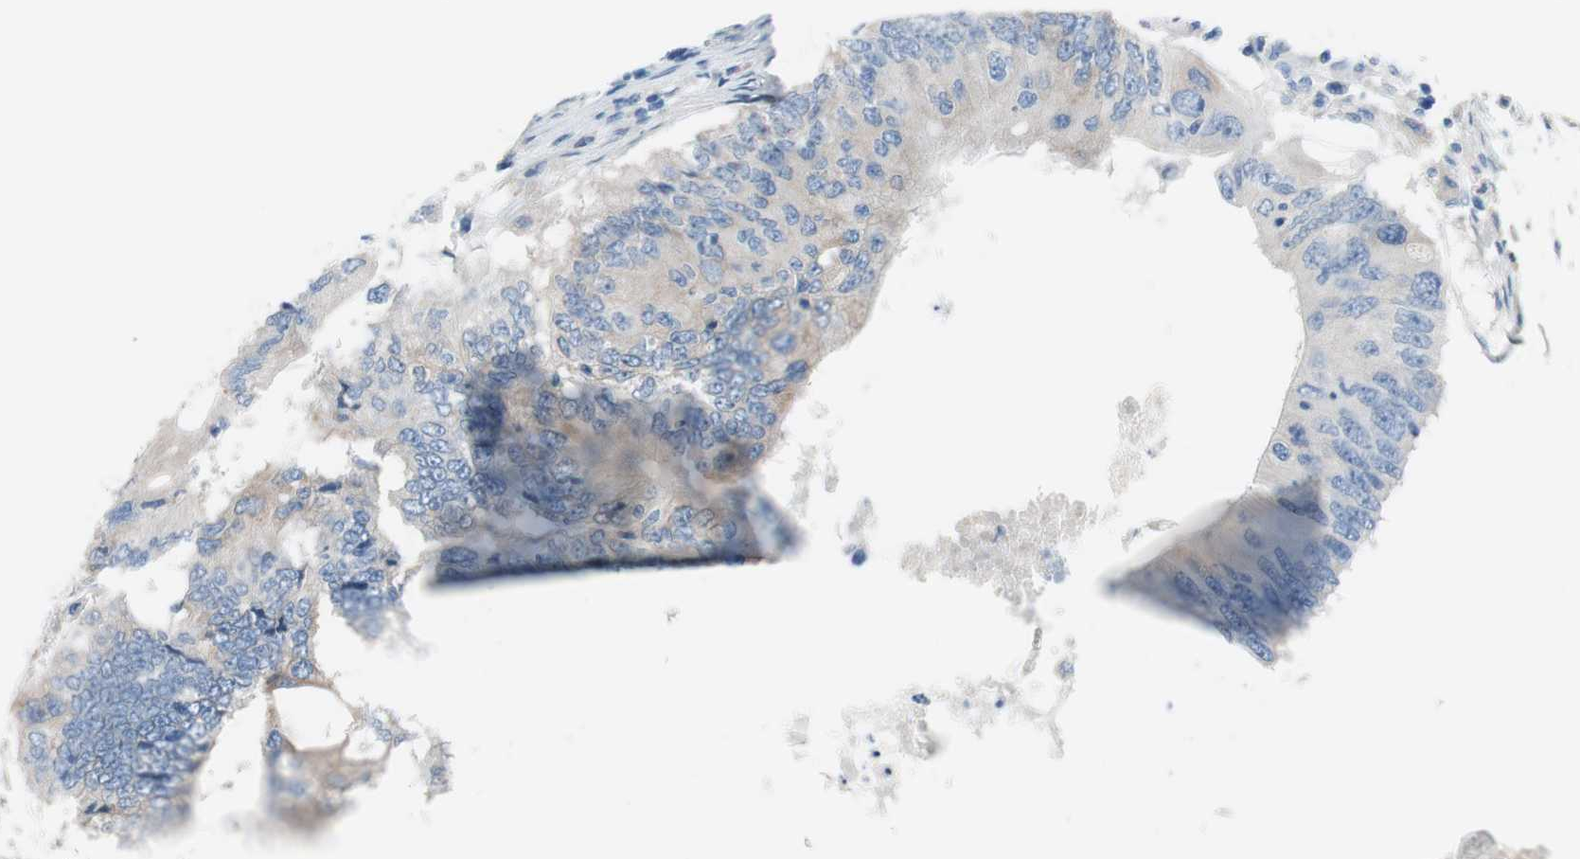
{"staining": {"intensity": "weak", "quantity": "25%-75%", "location": "cytoplasmic/membranous"}, "tissue": "colorectal cancer", "cell_type": "Tumor cells", "image_type": "cancer", "snomed": [{"axis": "morphology", "description": "Adenocarcinoma, NOS"}, {"axis": "topography", "description": "Colon"}], "caption": "Colorectal cancer (adenocarcinoma) was stained to show a protein in brown. There is low levels of weak cytoplasmic/membranous positivity in about 25%-75% of tumor cells.", "gene": "FDFT1", "patient": {"sex": "male", "age": 71}}